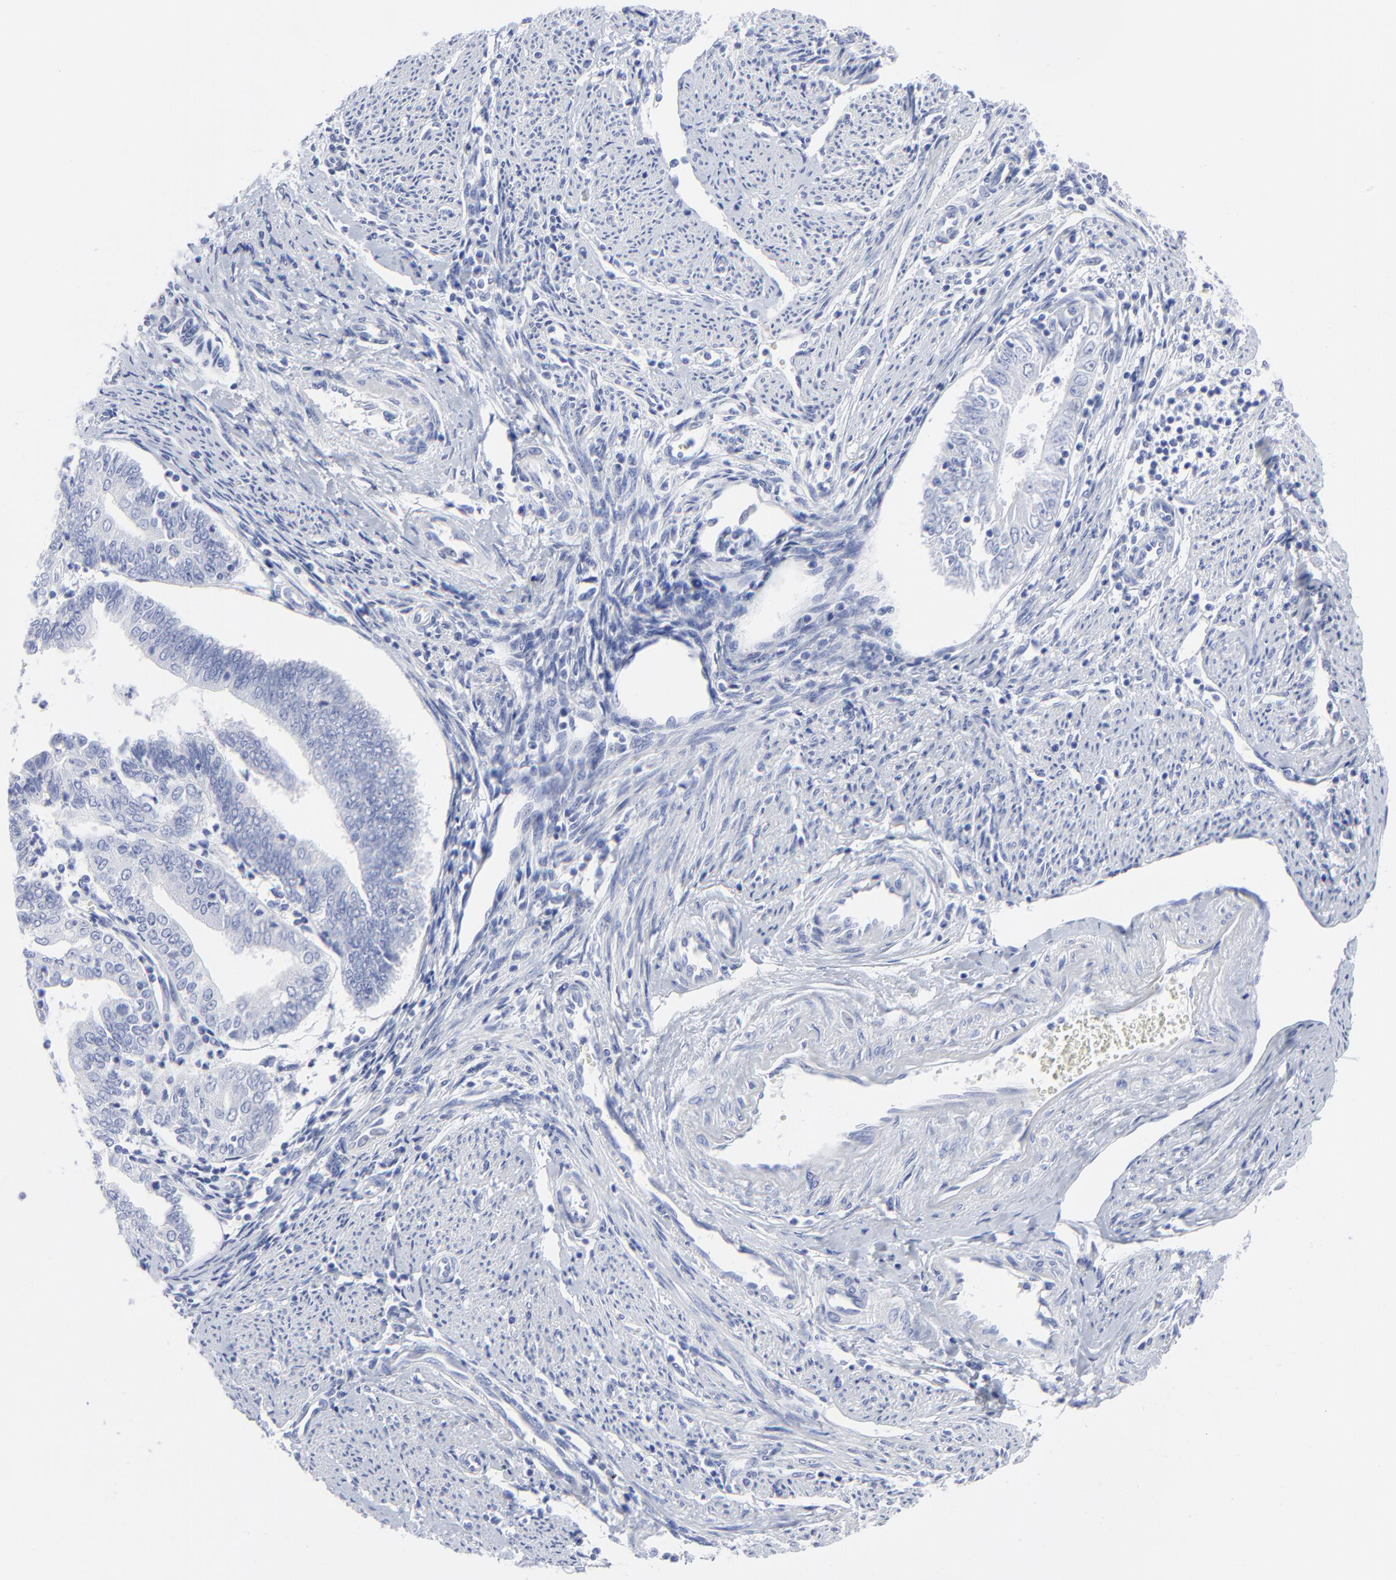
{"staining": {"intensity": "negative", "quantity": "none", "location": "none"}, "tissue": "endometrial cancer", "cell_type": "Tumor cells", "image_type": "cancer", "snomed": [{"axis": "morphology", "description": "Adenocarcinoma, NOS"}, {"axis": "topography", "description": "Endometrium"}], "caption": "DAB (3,3'-diaminobenzidine) immunohistochemical staining of adenocarcinoma (endometrial) shows no significant staining in tumor cells.", "gene": "PSD3", "patient": {"sex": "female", "age": 75}}